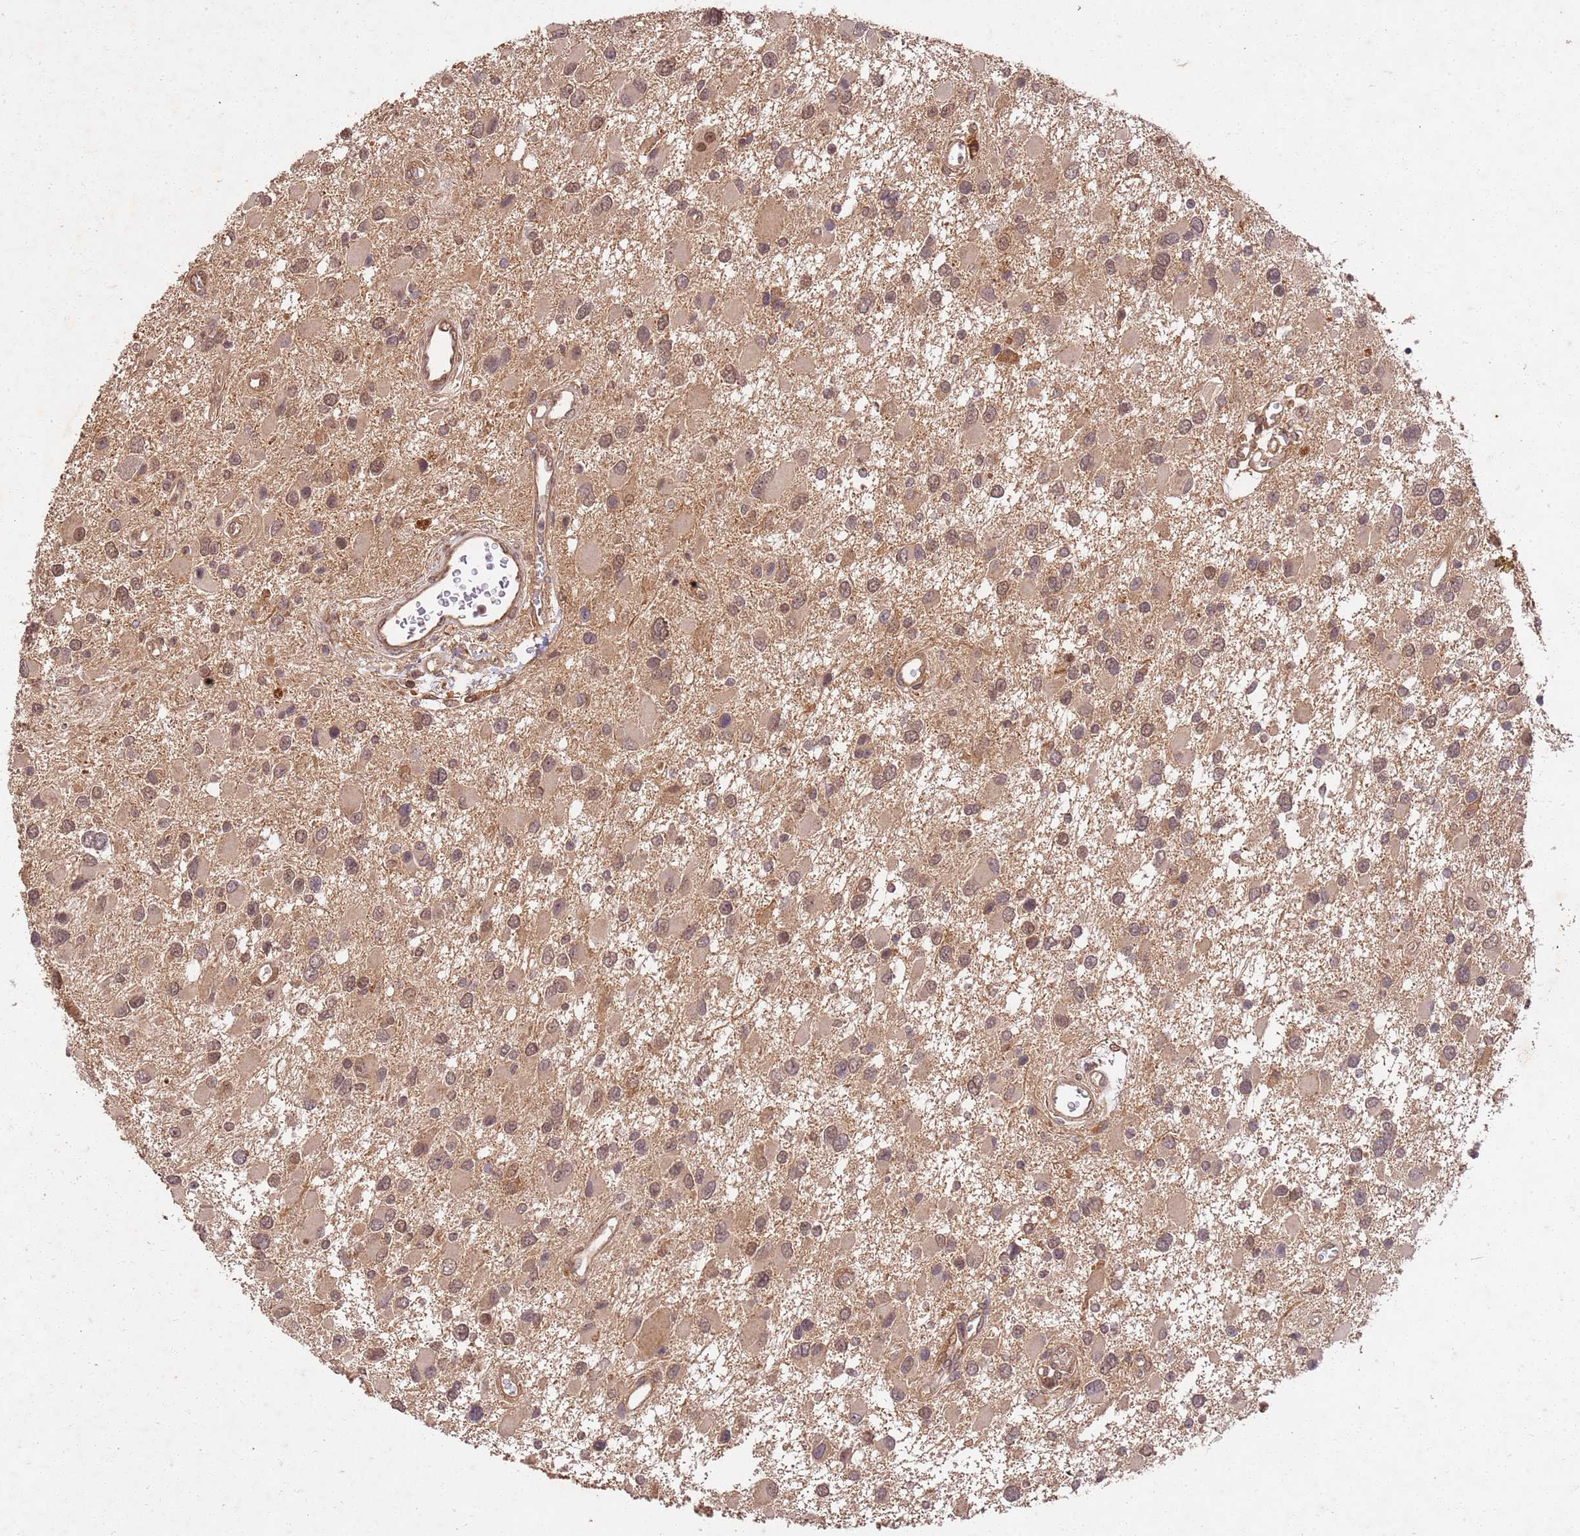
{"staining": {"intensity": "moderate", "quantity": "25%-75%", "location": "cytoplasmic/membranous,nuclear"}, "tissue": "glioma", "cell_type": "Tumor cells", "image_type": "cancer", "snomed": [{"axis": "morphology", "description": "Glioma, malignant, High grade"}, {"axis": "topography", "description": "Brain"}], "caption": "Glioma stained with DAB (3,3'-diaminobenzidine) immunohistochemistry demonstrates medium levels of moderate cytoplasmic/membranous and nuclear expression in approximately 25%-75% of tumor cells. The staining was performed using DAB (3,3'-diaminobenzidine), with brown indicating positive protein expression. Nuclei are stained blue with hematoxylin.", "gene": "UBE3A", "patient": {"sex": "male", "age": 53}}